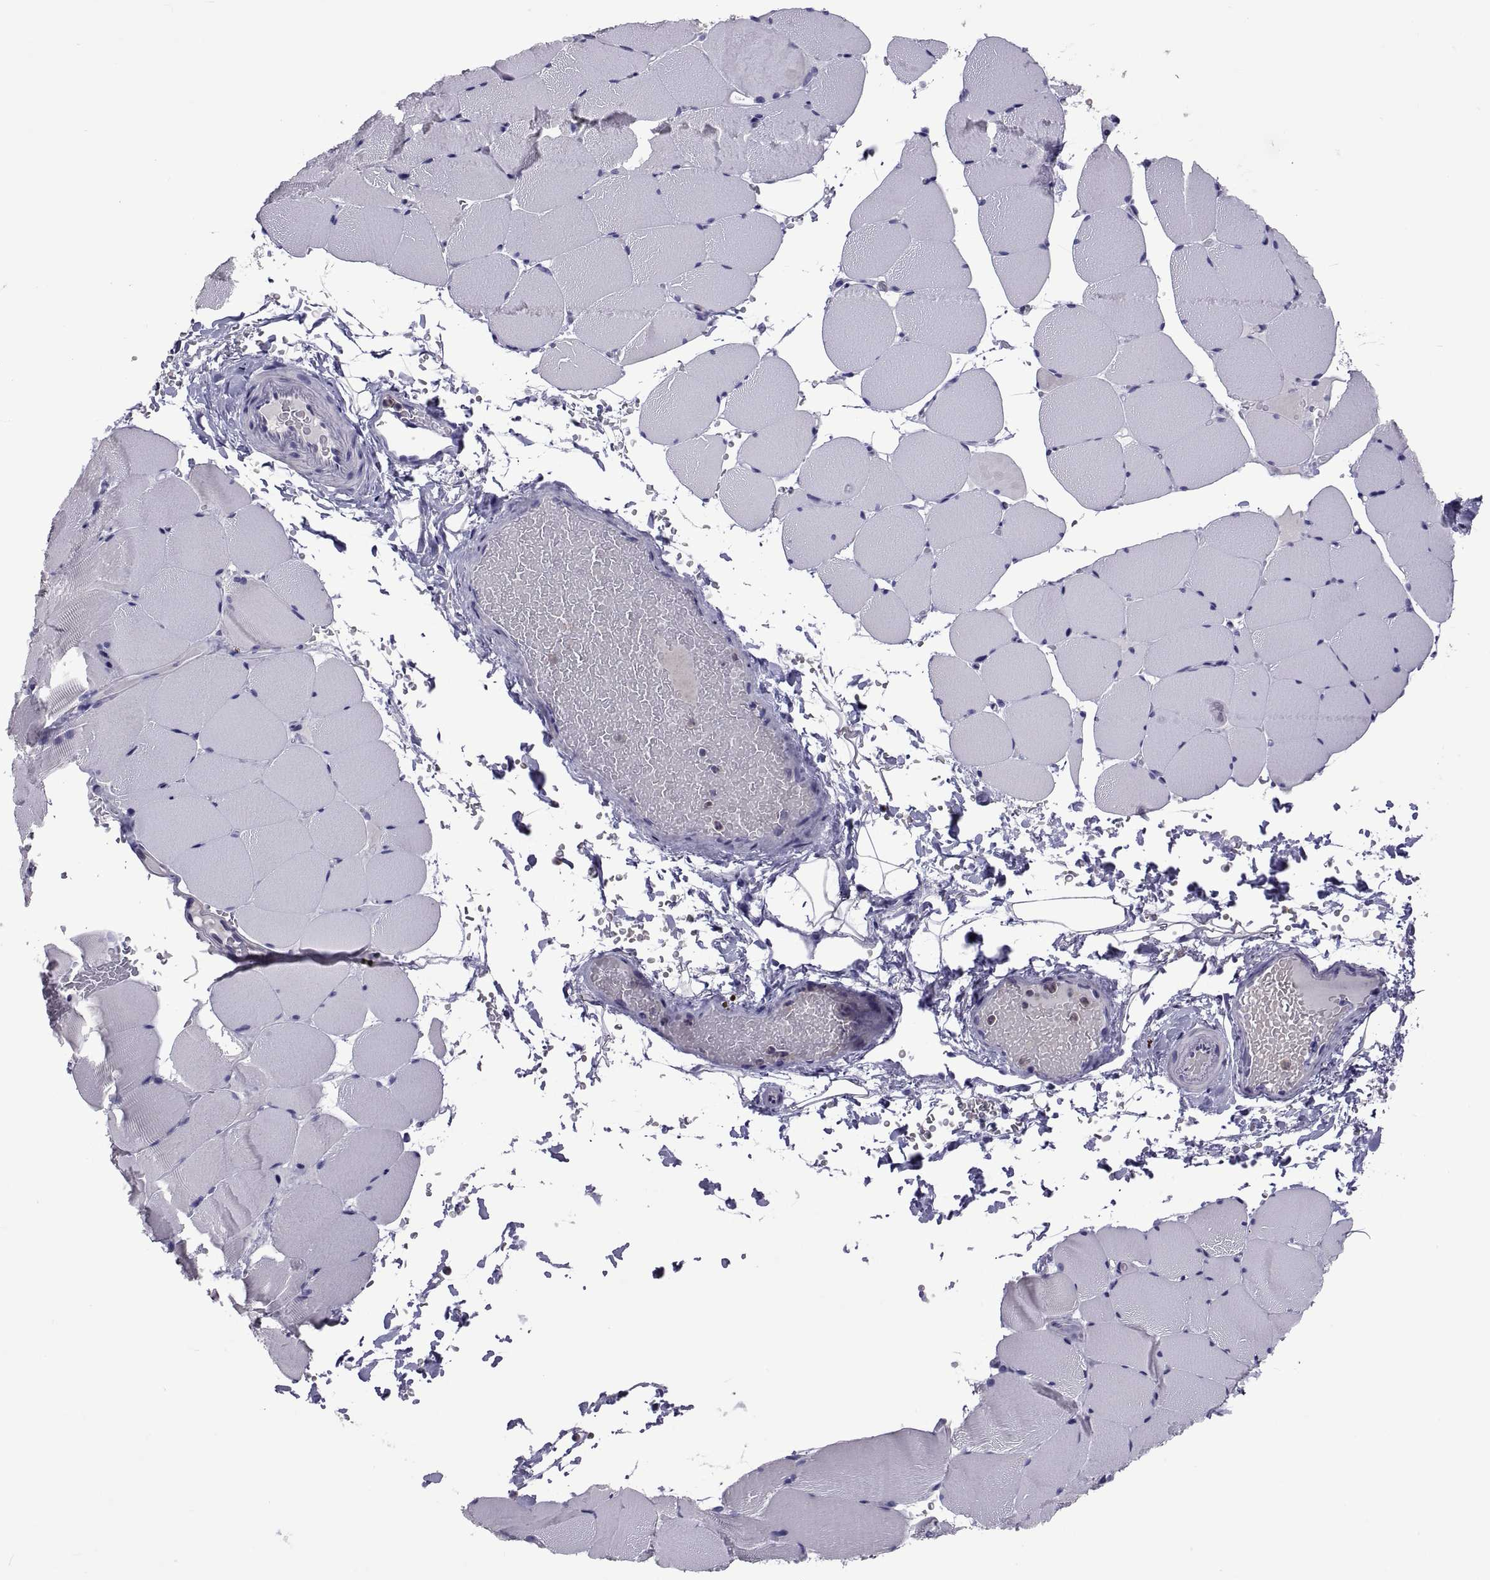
{"staining": {"intensity": "negative", "quantity": "none", "location": "none"}, "tissue": "skeletal muscle", "cell_type": "Myocytes", "image_type": "normal", "snomed": [{"axis": "morphology", "description": "Normal tissue, NOS"}, {"axis": "topography", "description": "Skeletal muscle"}], "caption": "Immunohistochemistry image of benign skeletal muscle stained for a protein (brown), which reveals no staining in myocytes.", "gene": "LCN9", "patient": {"sex": "female", "age": 37}}